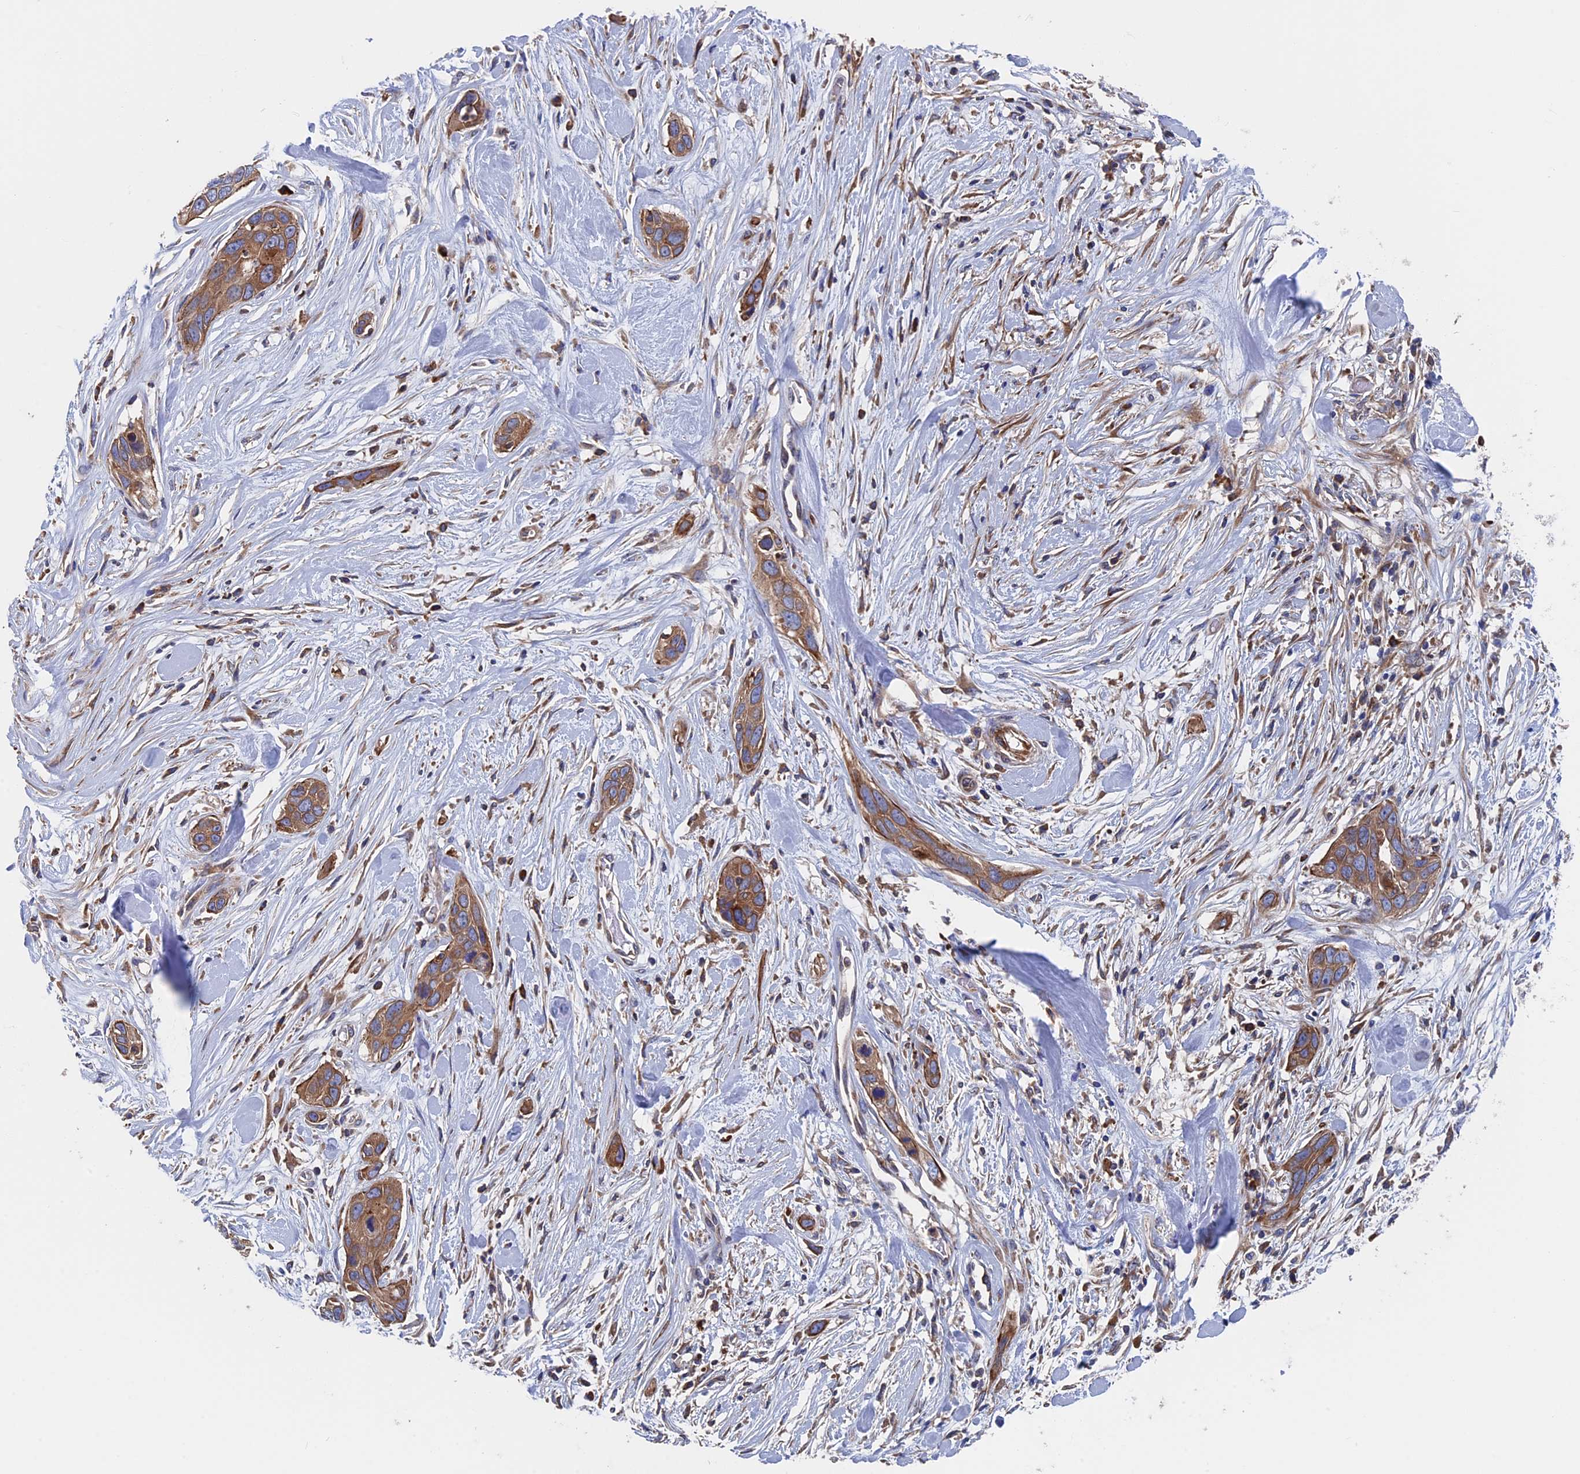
{"staining": {"intensity": "moderate", "quantity": ">75%", "location": "cytoplasmic/membranous"}, "tissue": "pancreatic cancer", "cell_type": "Tumor cells", "image_type": "cancer", "snomed": [{"axis": "morphology", "description": "Adenocarcinoma, NOS"}, {"axis": "topography", "description": "Pancreas"}], "caption": "Pancreatic adenocarcinoma stained with a protein marker exhibits moderate staining in tumor cells.", "gene": "DNAJC3", "patient": {"sex": "female", "age": 60}}